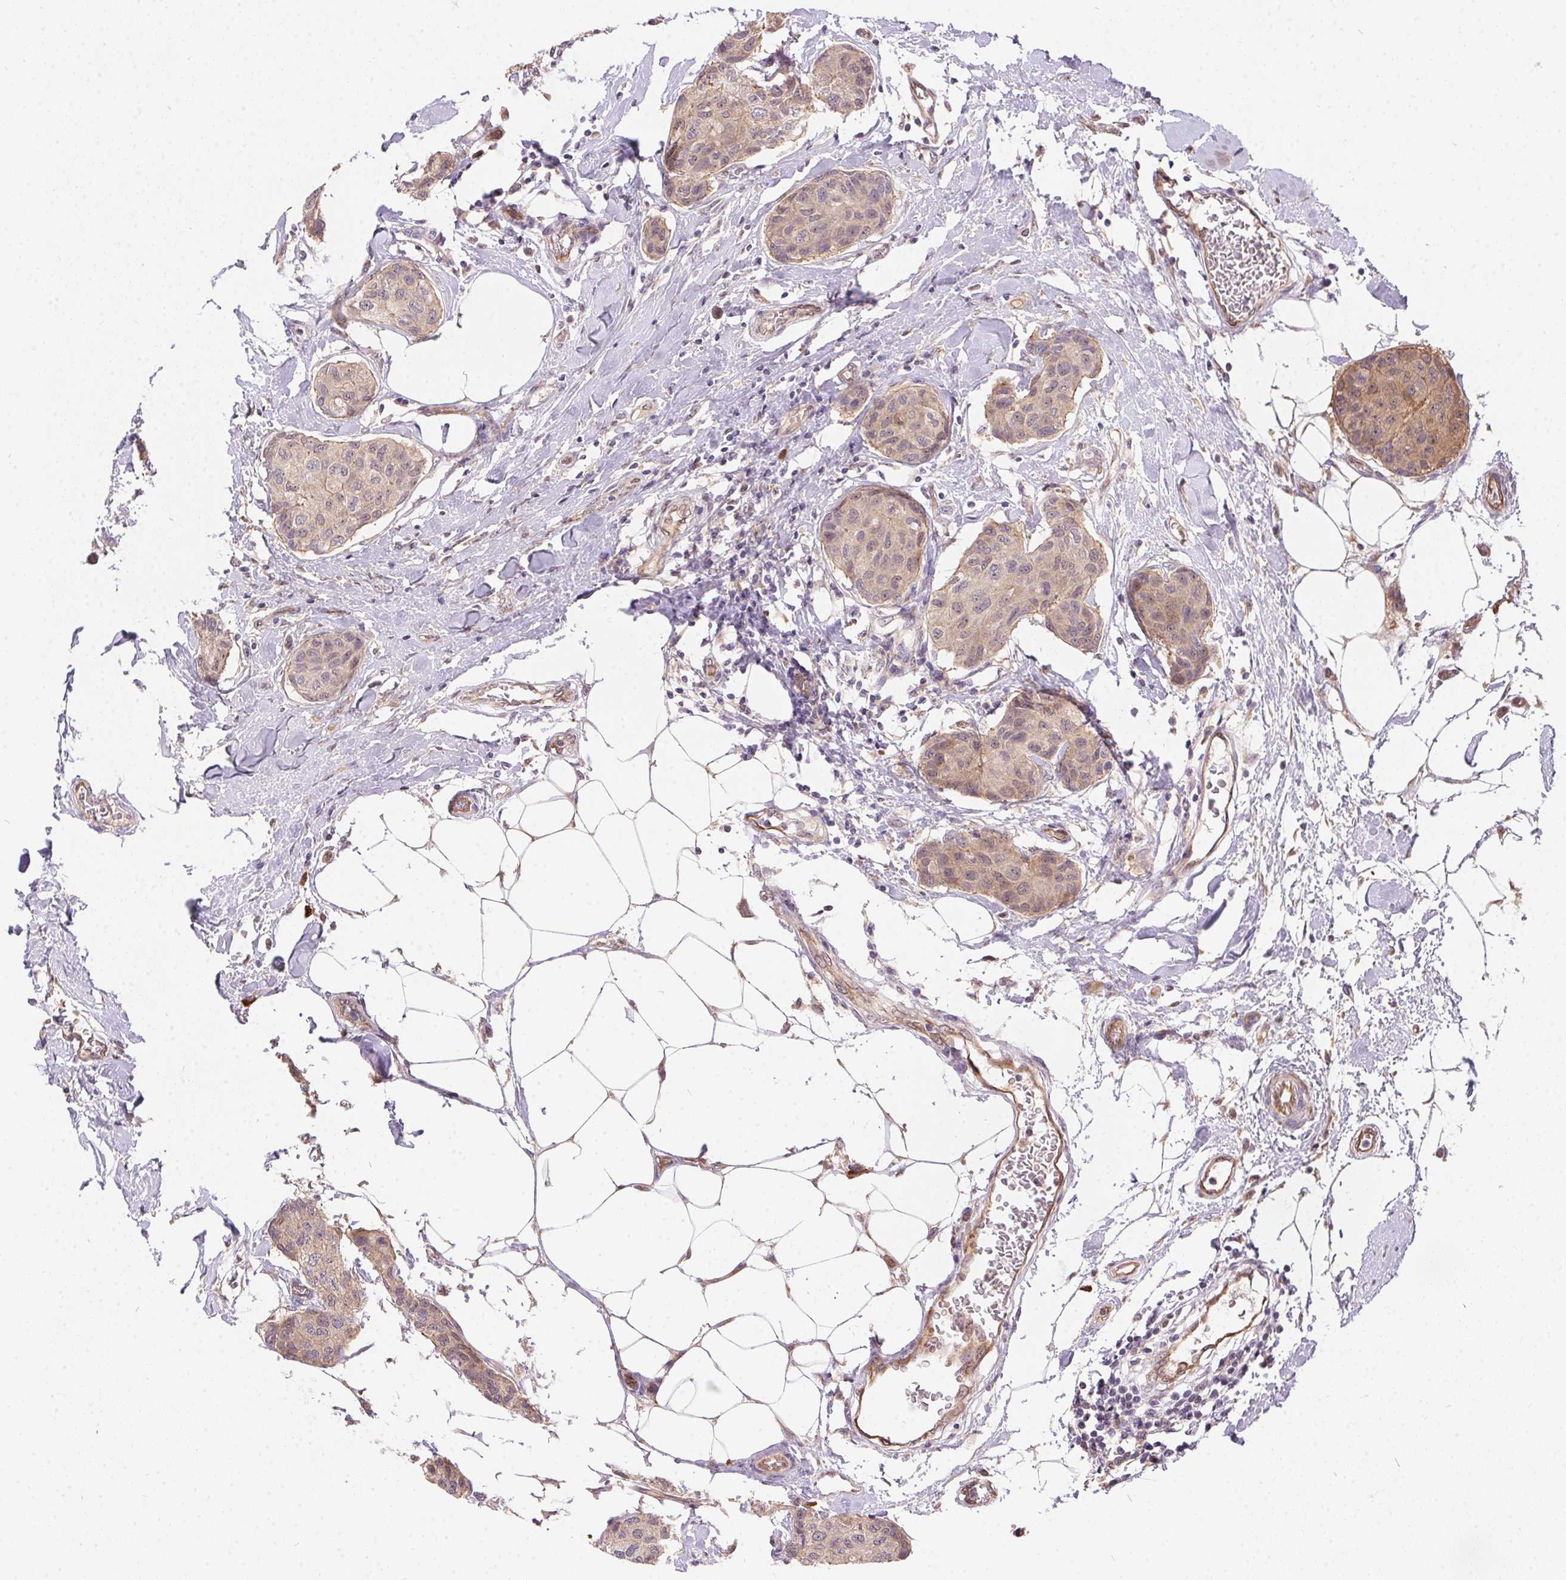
{"staining": {"intensity": "weak", "quantity": ">75%", "location": "cytoplasmic/membranous"}, "tissue": "breast cancer", "cell_type": "Tumor cells", "image_type": "cancer", "snomed": [{"axis": "morphology", "description": "Duct carcinoma"}, {"axis": "topography", "description": "Breast"}], "caption": "Protein positivity by IHC exhibits weak cytoplasmic/membranous expression in about >75% of tumor cells in breast cancer.", "gene": "NUDT16", "patient": {"sex": "female", "age": 80}}